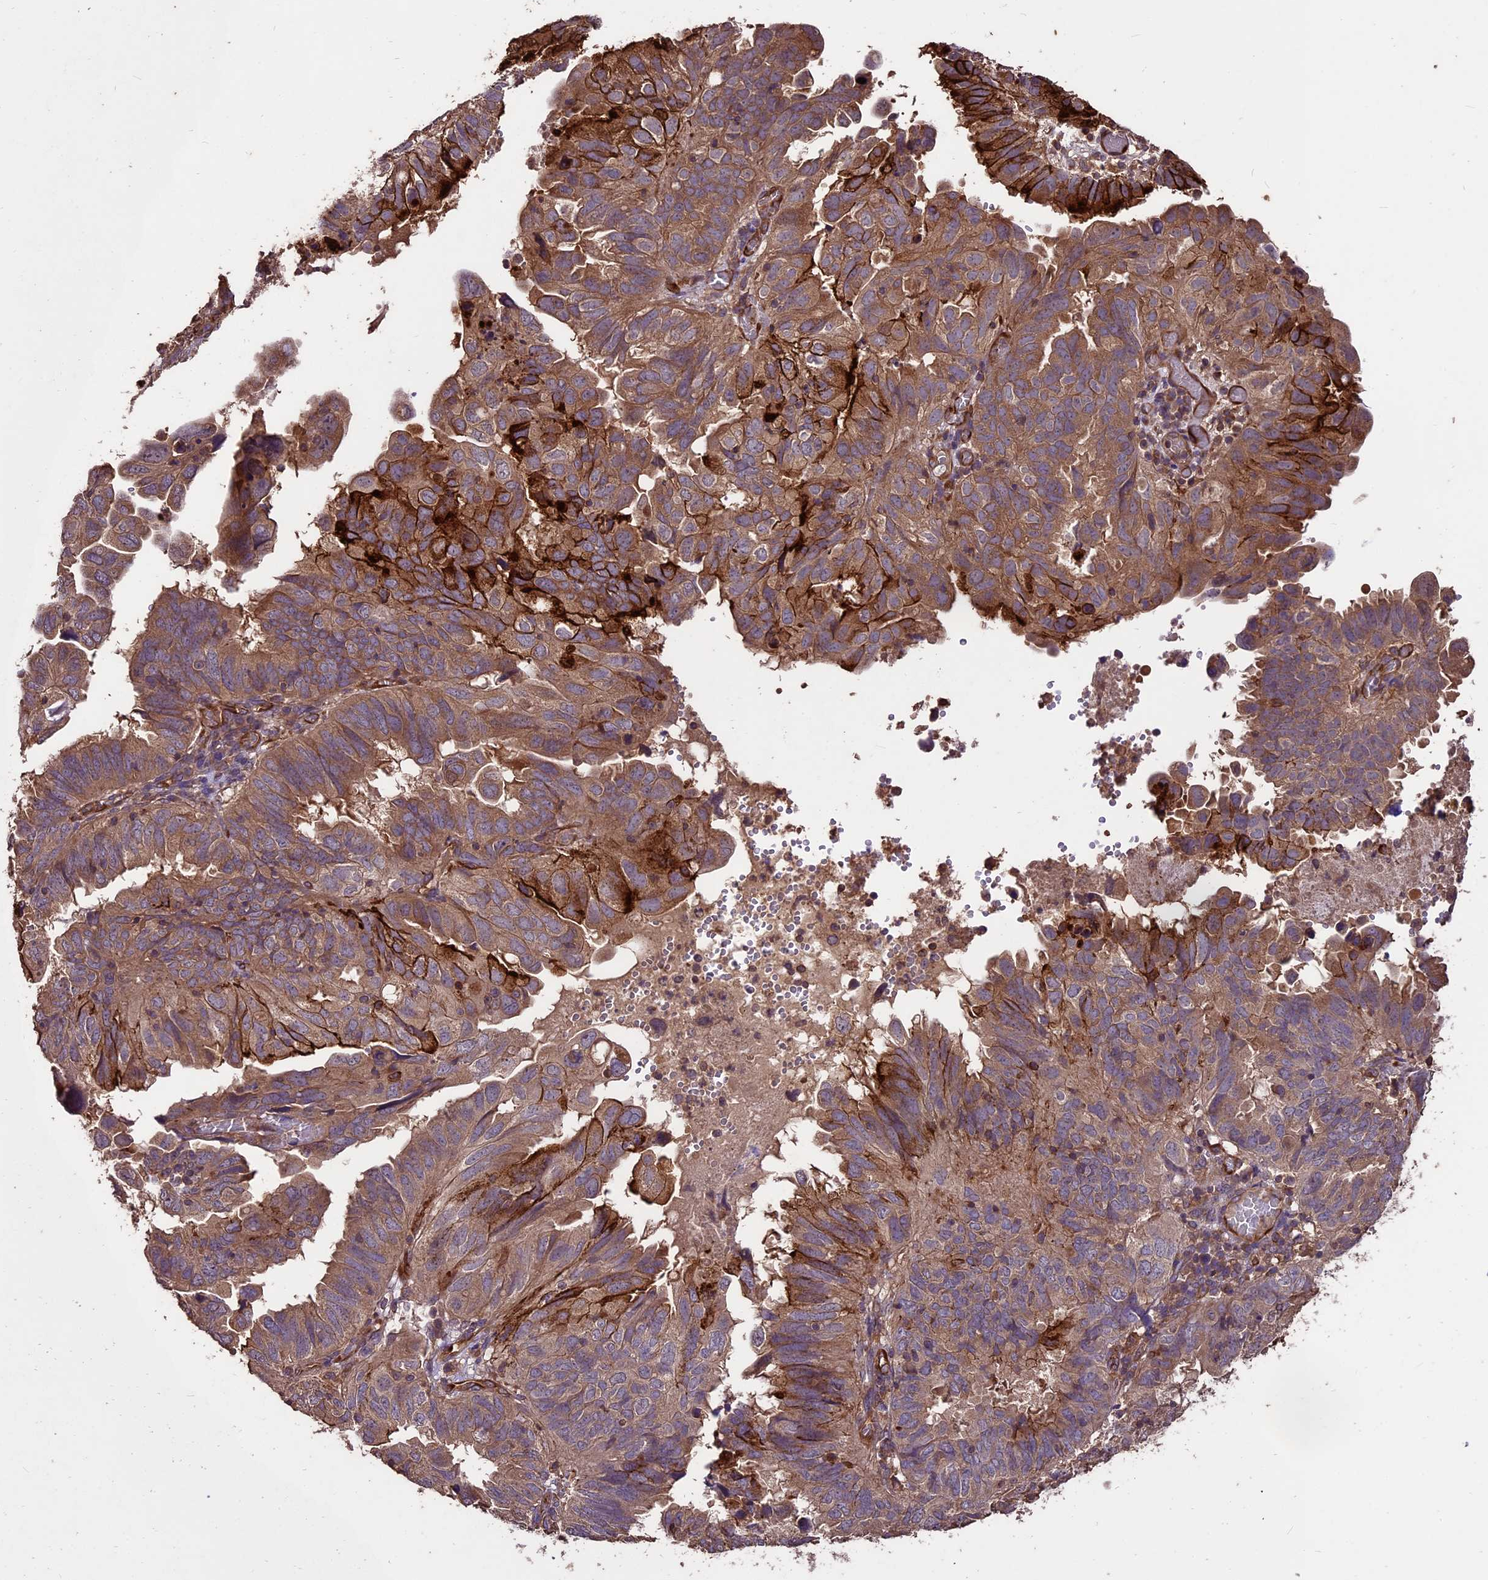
{"staining": {"intensity": "moderate", "quantity": ">75%", "location": "cytoplasmic/membranous"}, "tissue": "endometrial cancer", "cell_type": "Tumor cells", "image_type": "cancer", "snomed": [{"axis": "morphology", "description": "Adenocarcinoma, NOS"}, {"axis": "topography", "description": "Uterus"}], "caption": "High-power microscopy captured an immunohistochemistry (IHC) image of adenocarcinoma (endometrial), revealing moderate cytoplasmic/membranous positivity in approximately >75% of tumor cells.", "gene": "TTLL10", "patient": {"sex": "female", "age": 77}}